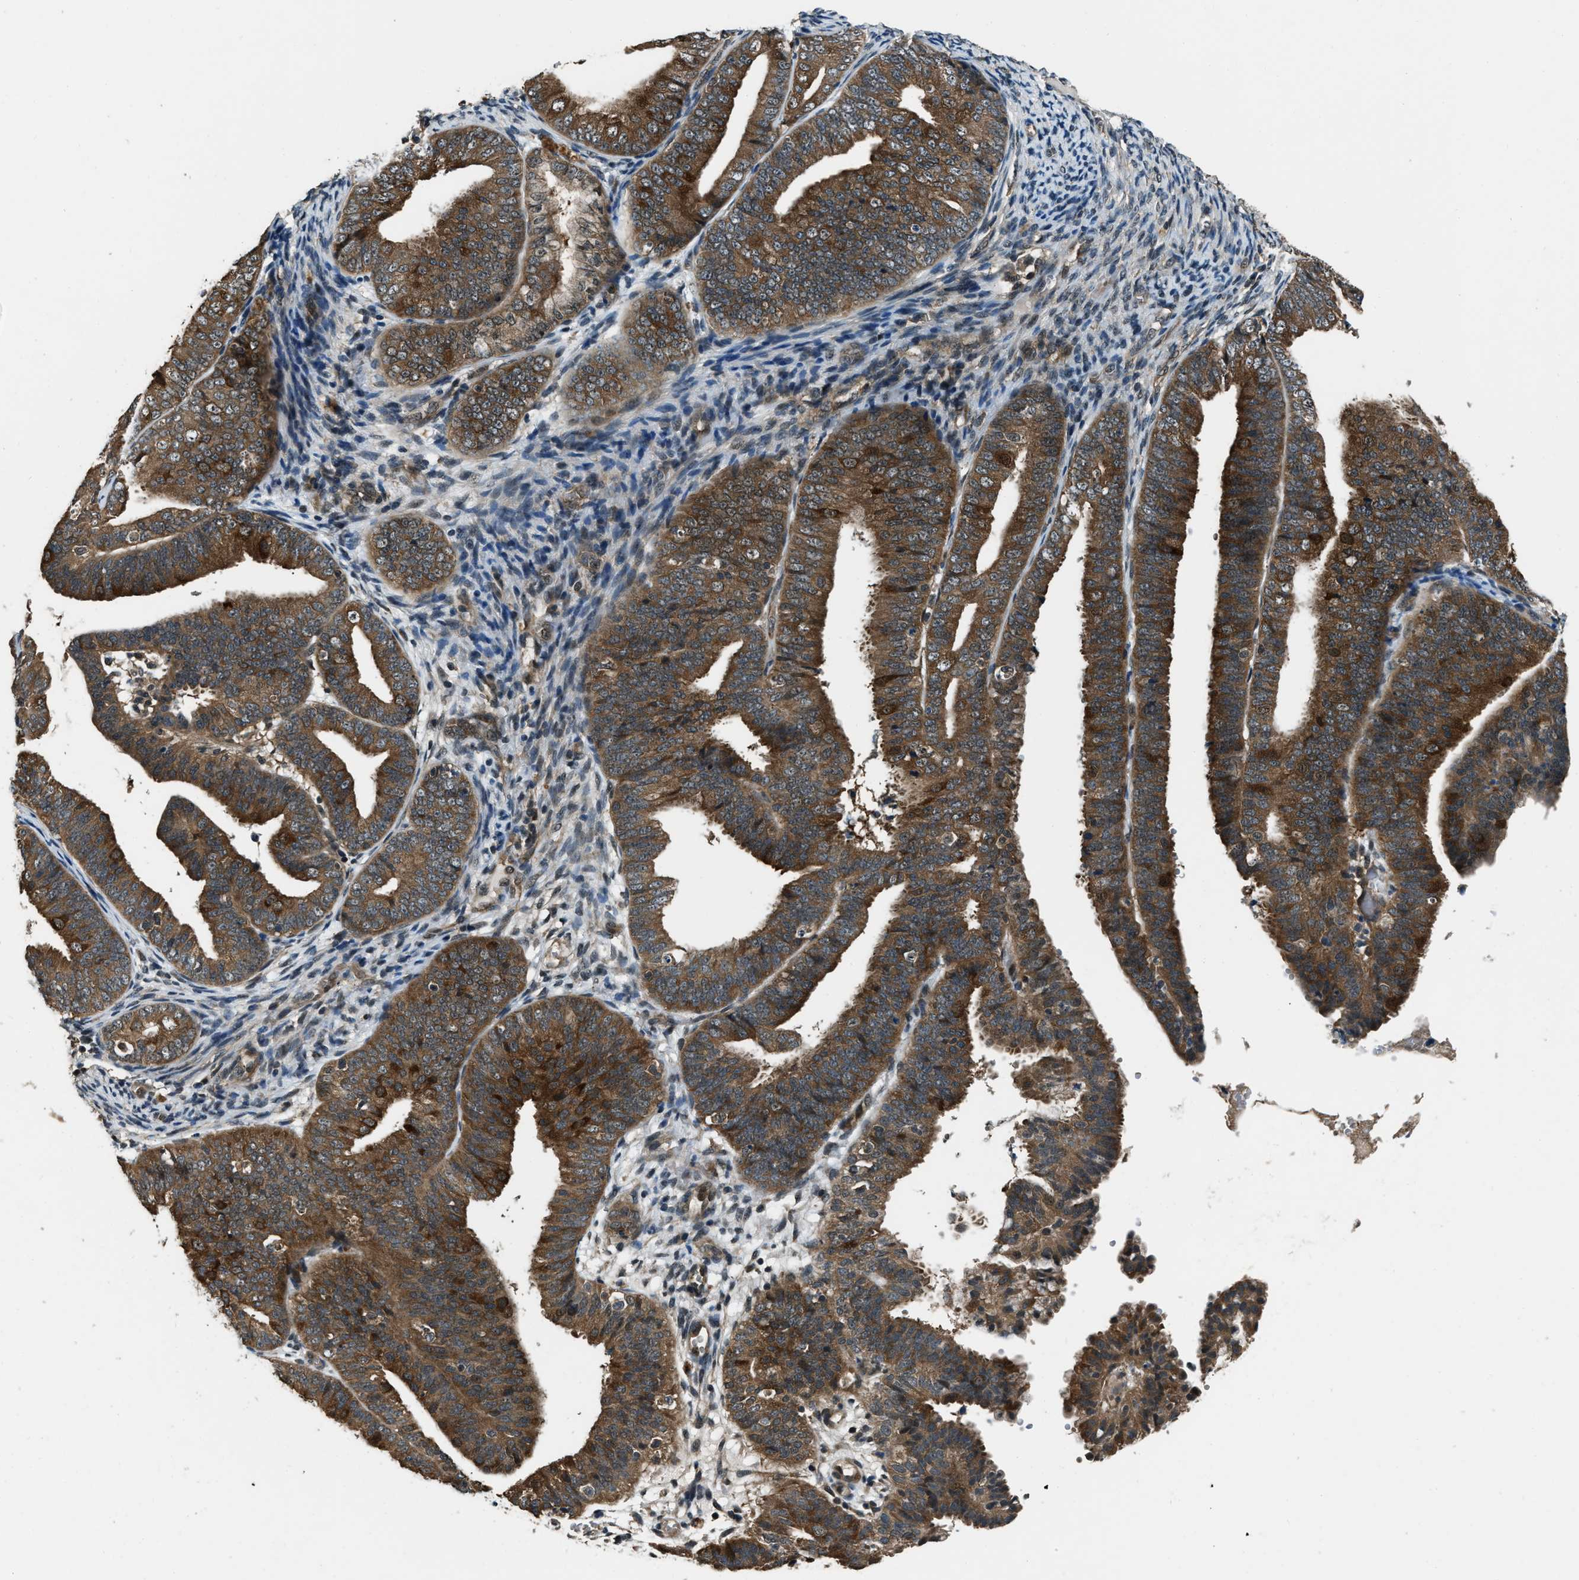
{"staining": {"intensity": "strong", "quantity": ">75%", "location": "cytoplasmic/membranous"}, "tissue": "endometrial cancer", "cell_type": "Tumor cells", "image_type": "cancer", "snomed": [{"axis": "morphology", "description": "Adenocarcinoma, NOS"}, {"axis": "topography", "description": "Endometrium"}], "caption": "Brown immunohistochemical staining in endometrial cancer (adenocarcinoma) demonstrates strong cytoplasmic/membranous expression in about >75% of tumor cells.", "gene": "NUDCD3", "patient": {"sex": "female", "age": 63}}